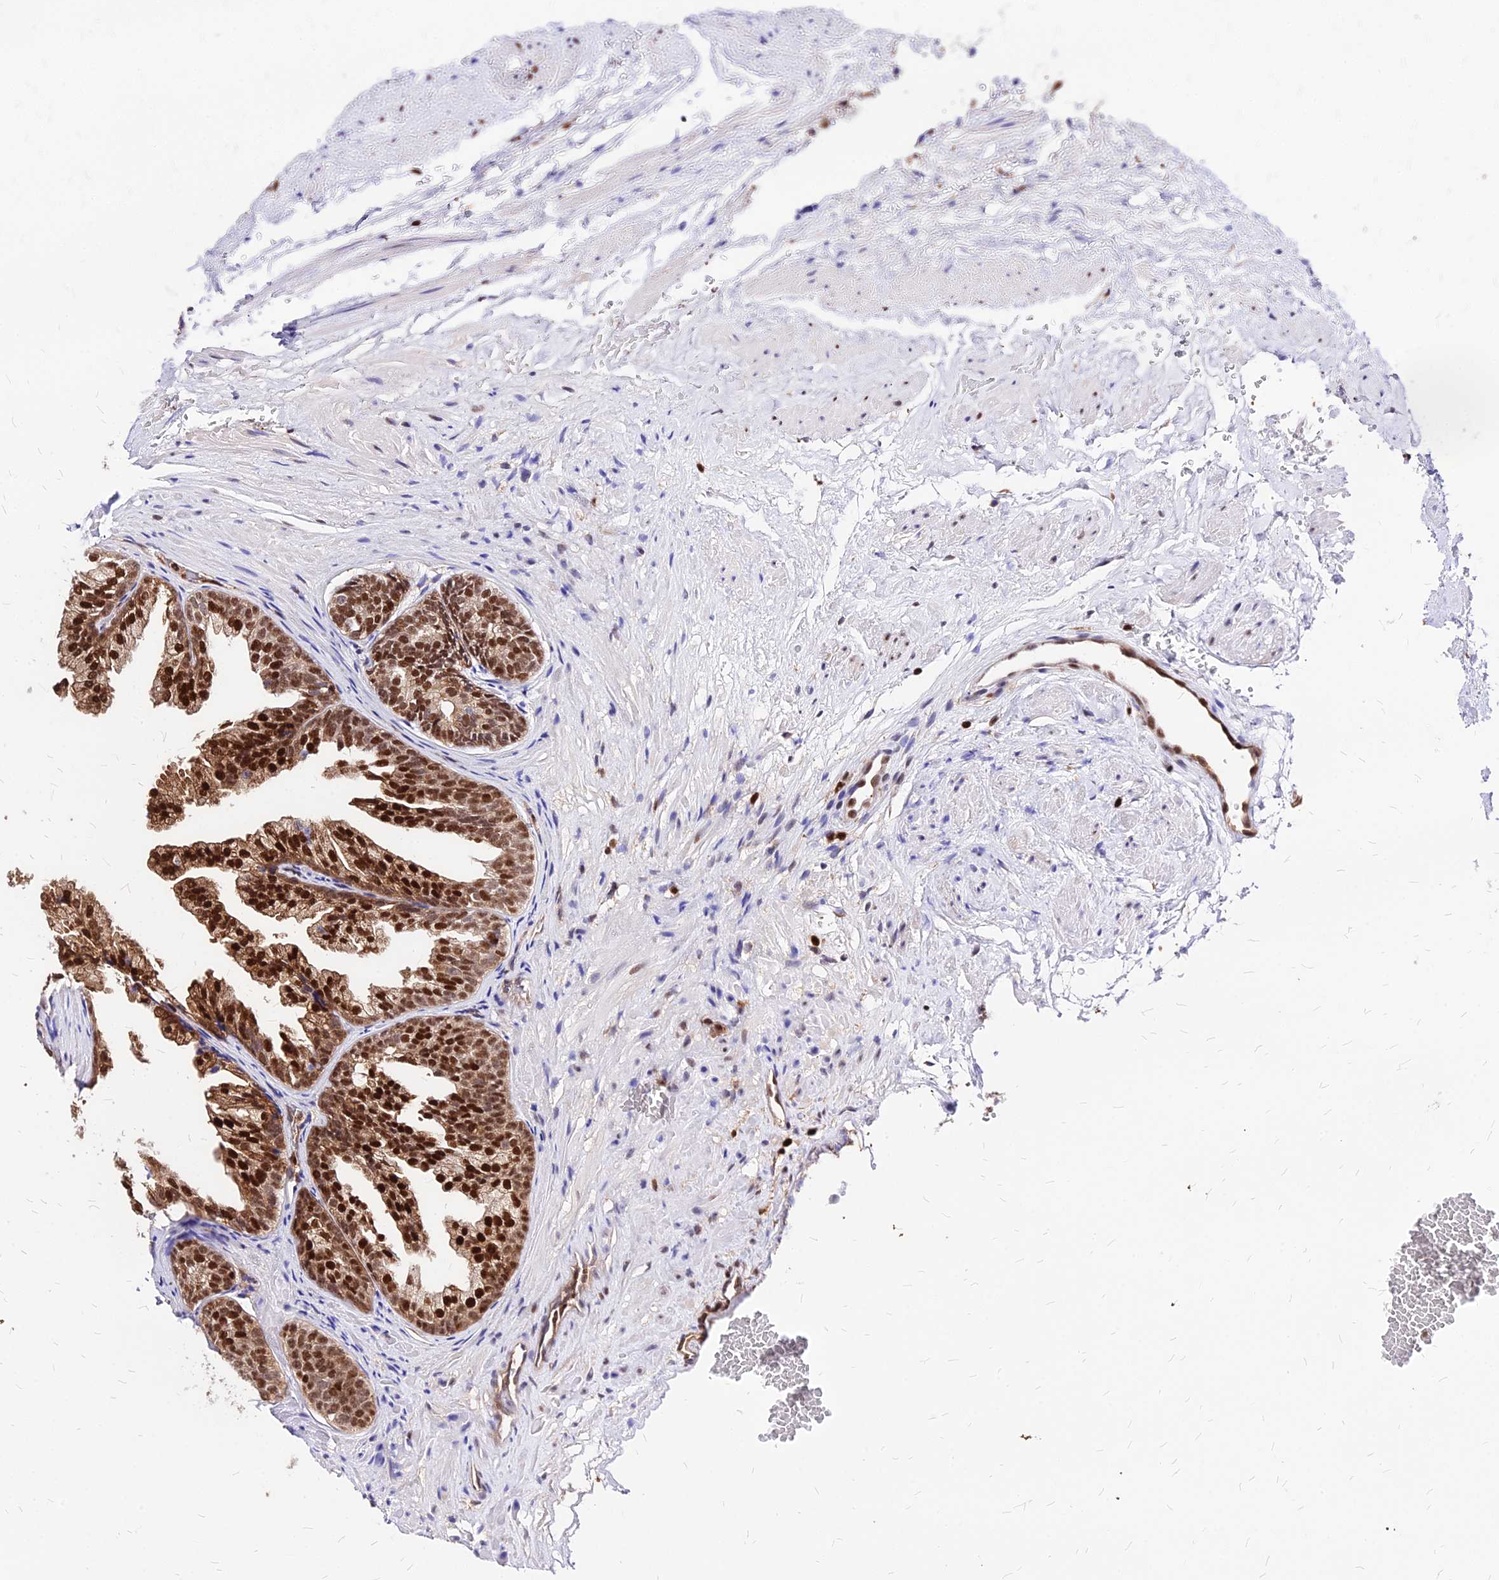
{"staining": {"intensity": "strong", "quantity": ">75%", "location": "cytoplasmic/membranous,nuclear"}, "tissue": "prostate", "cell_type": "Glandular cells", "image_type": "normal", "snomed": [{"axis": "morphology", "description": "Normal tissue, NOS"}, {"axis": "topography", "description": "Prostate"}], "caption": "Prostate was stained to show a protein in brown. There is high levels of strong cytoplasmic/membranous,nuclear staining in approximately >75% of glandular cells. The protein of interest is shown in brown color, while the nuclei are stained blue.", "gene": "PAXX", "patient": {"sex": "male", "age": 76}}